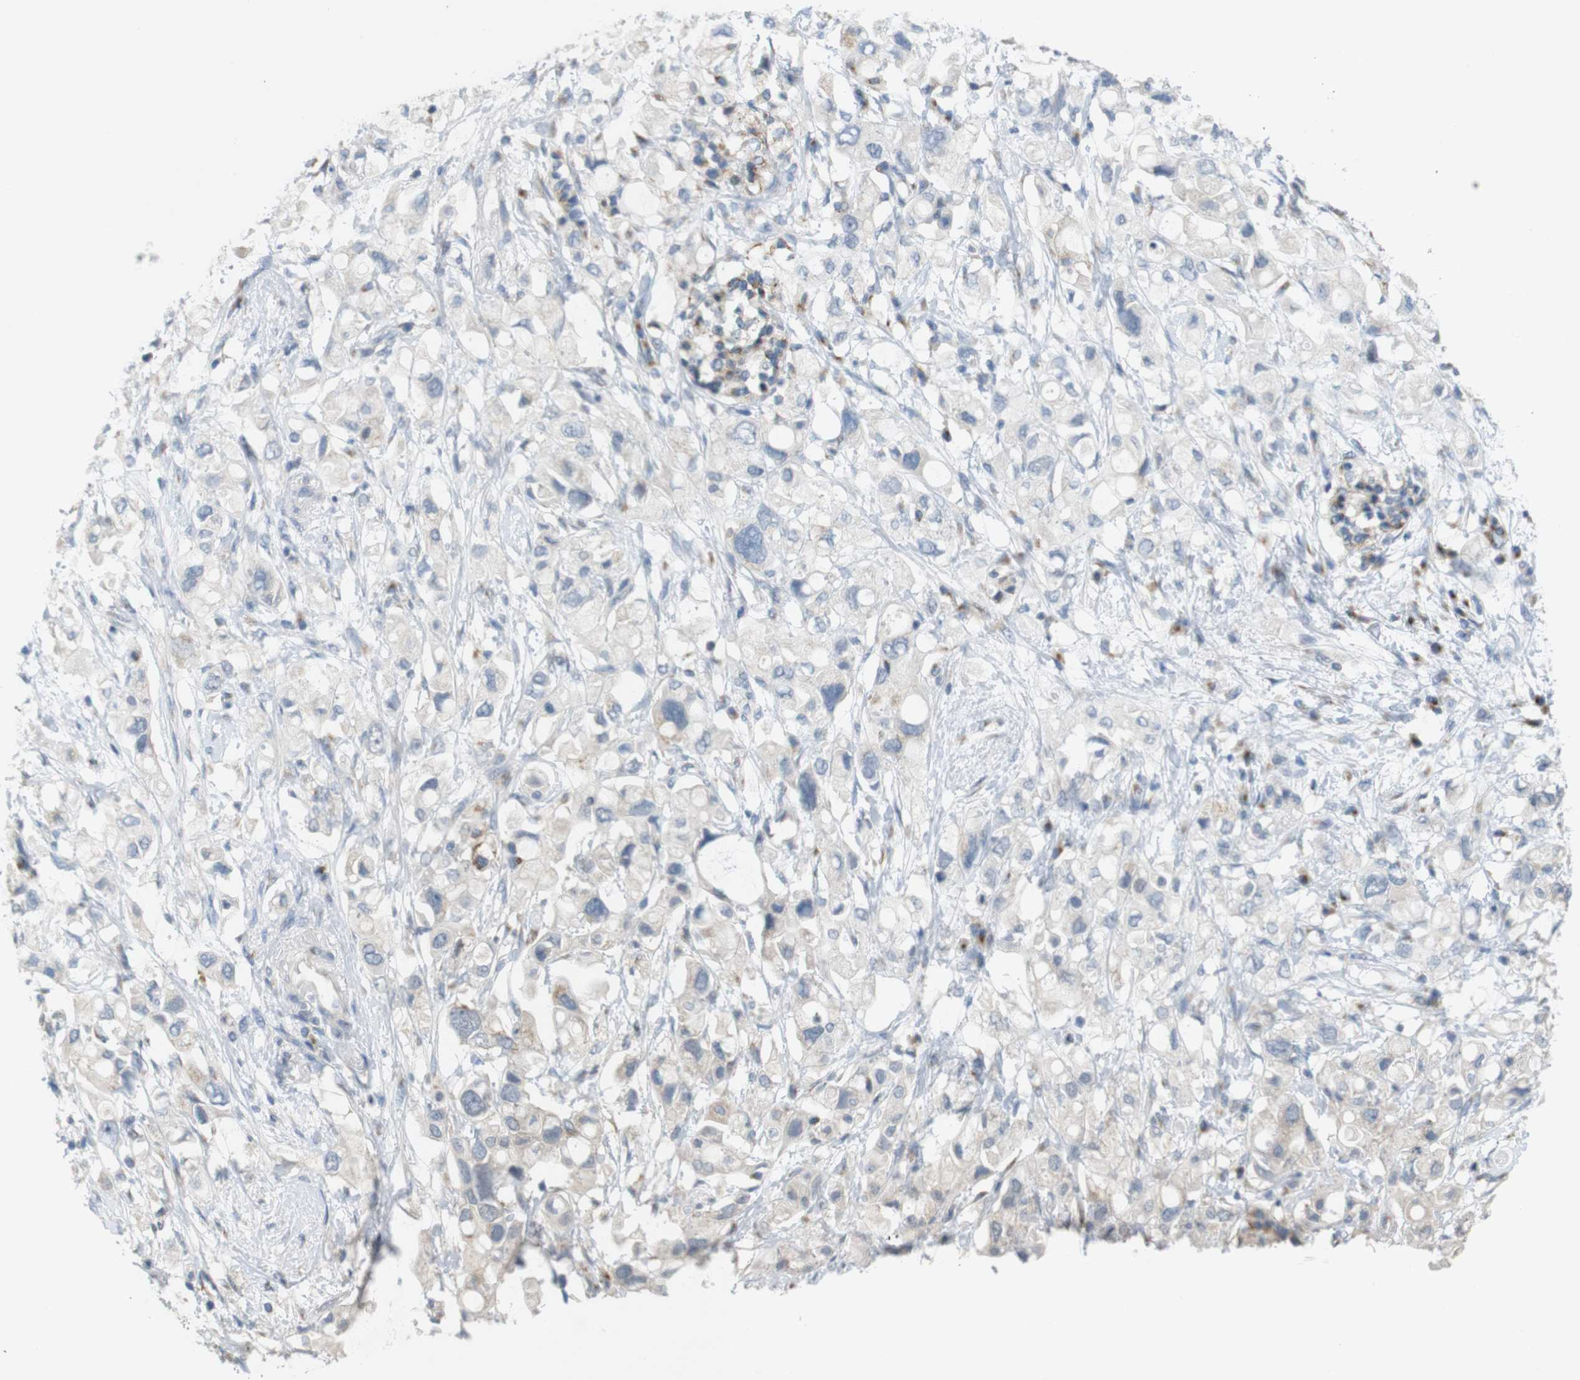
{"staining": {"intensity": "weak", "quantity": "<25%", "location": "cytoplasmic/membranous"}, "tissue": "pancreatic cancer", "cell_type": "Tumor cells", "image_type": "cancer", "snomed": [{"axis": "morphology", "description": "Adenocarcinoma, NOS"}, {"axis": "topography", "description": "Pancreas"}], "caption": "There is no significant positivity in tumor cells of pancreatic adenocarcinoma.", "gene": "YIPF3", "patient": {"sex": "female", "age": 56}}